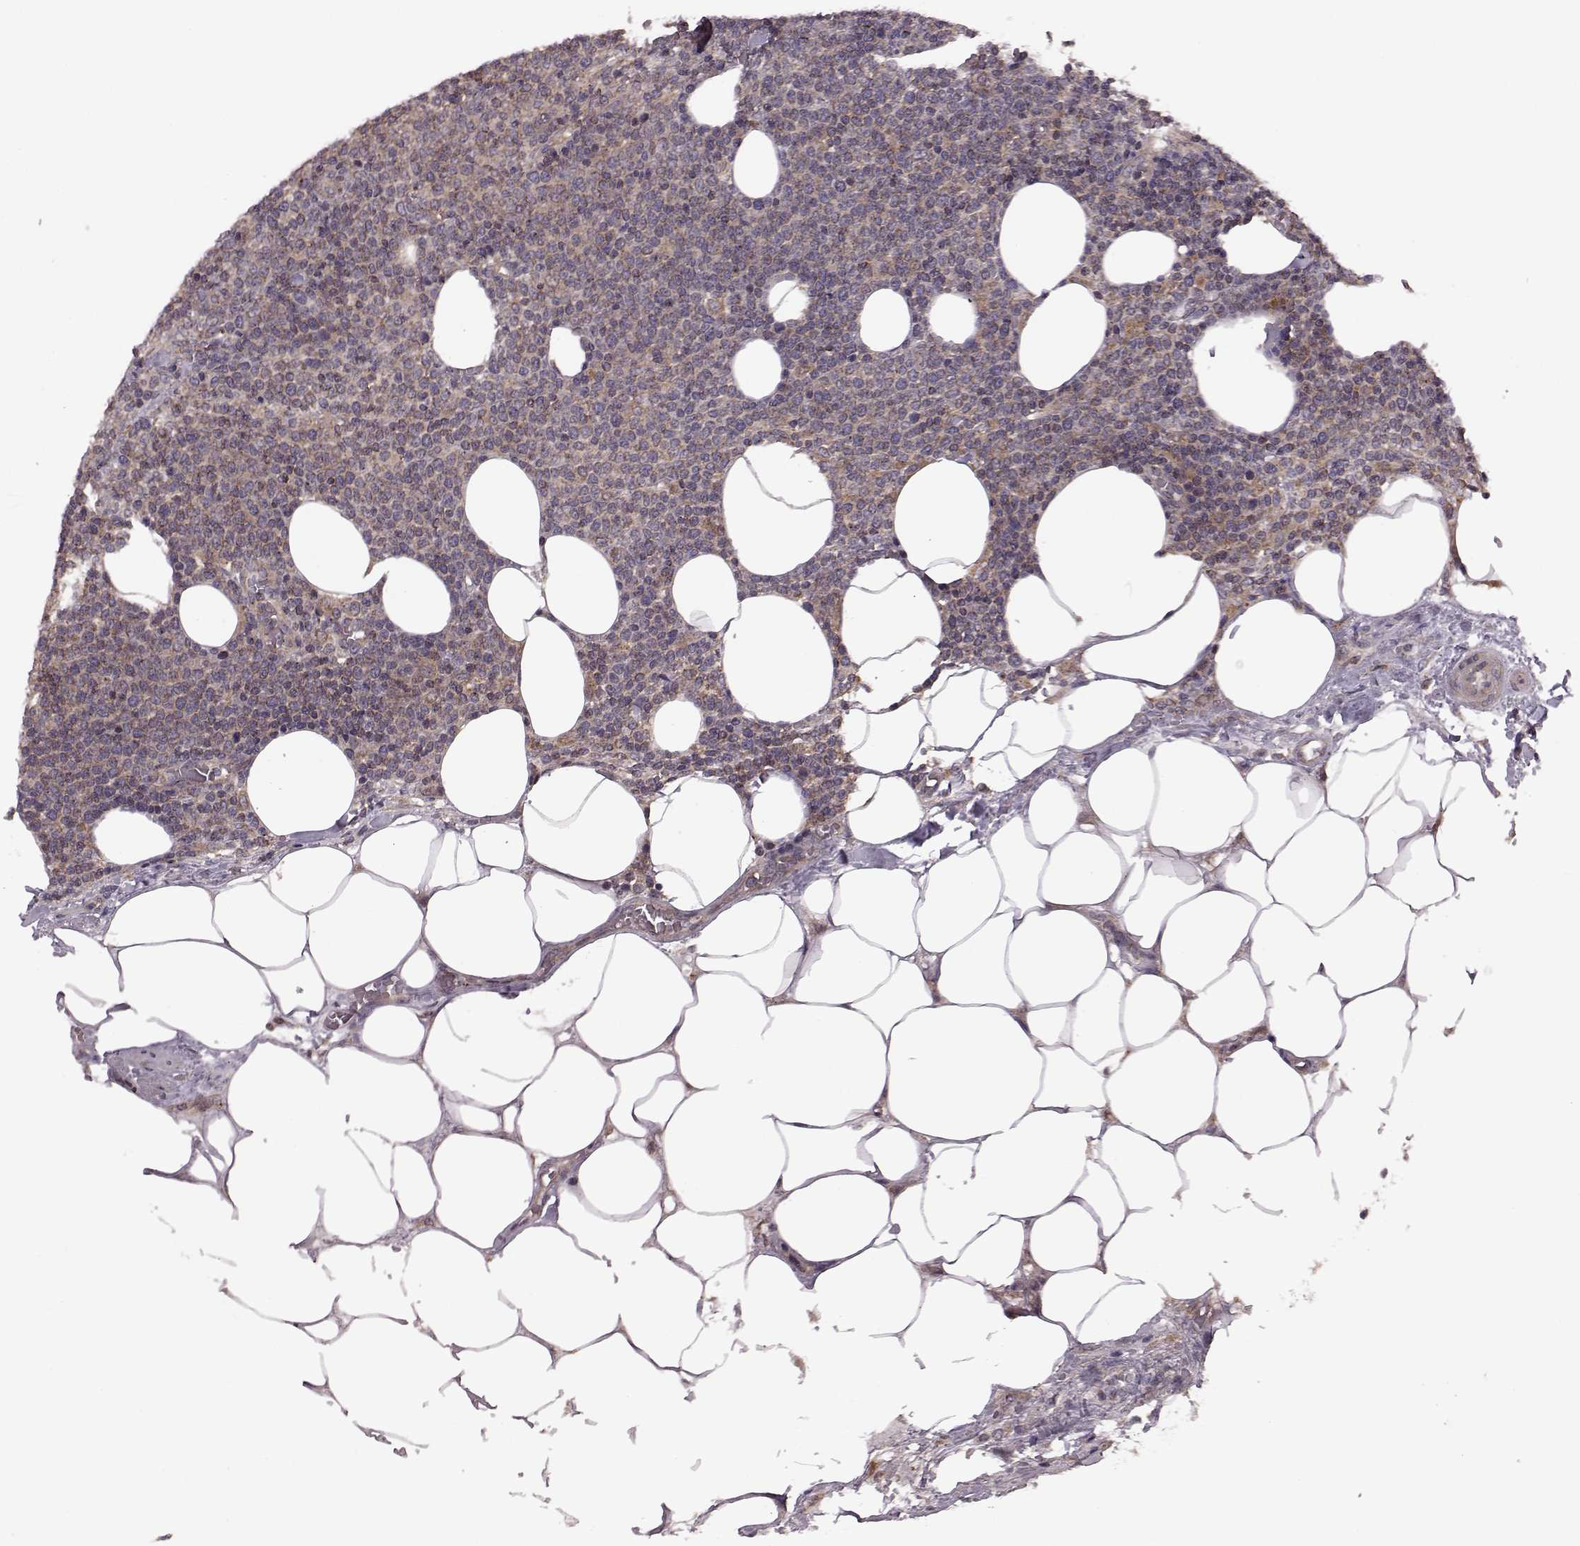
{"staining": {"intensity": "moderate", "quantity": ">75%", "location": "cytoplasmic/membranous"}, "tissue": "lymphoma", "cell_type": "Tumor cells", "image_type": "cancer", "snomed": [{"axis": "morphology", "description": "Malignant lymphoma, non-Hodgkin's type, High grade"}, {"axis": "topography", "description": "Lymph node"}], "caption": "Protein analysis of malignant lymphoma, non-Hodgkin's type (high-grade) tissue reveals moderate cytoplasmic/membranous positivity in about >75% of tumor cells.", "gene": "FNIP2", "patient": {"sex": "male", "age": 61}}